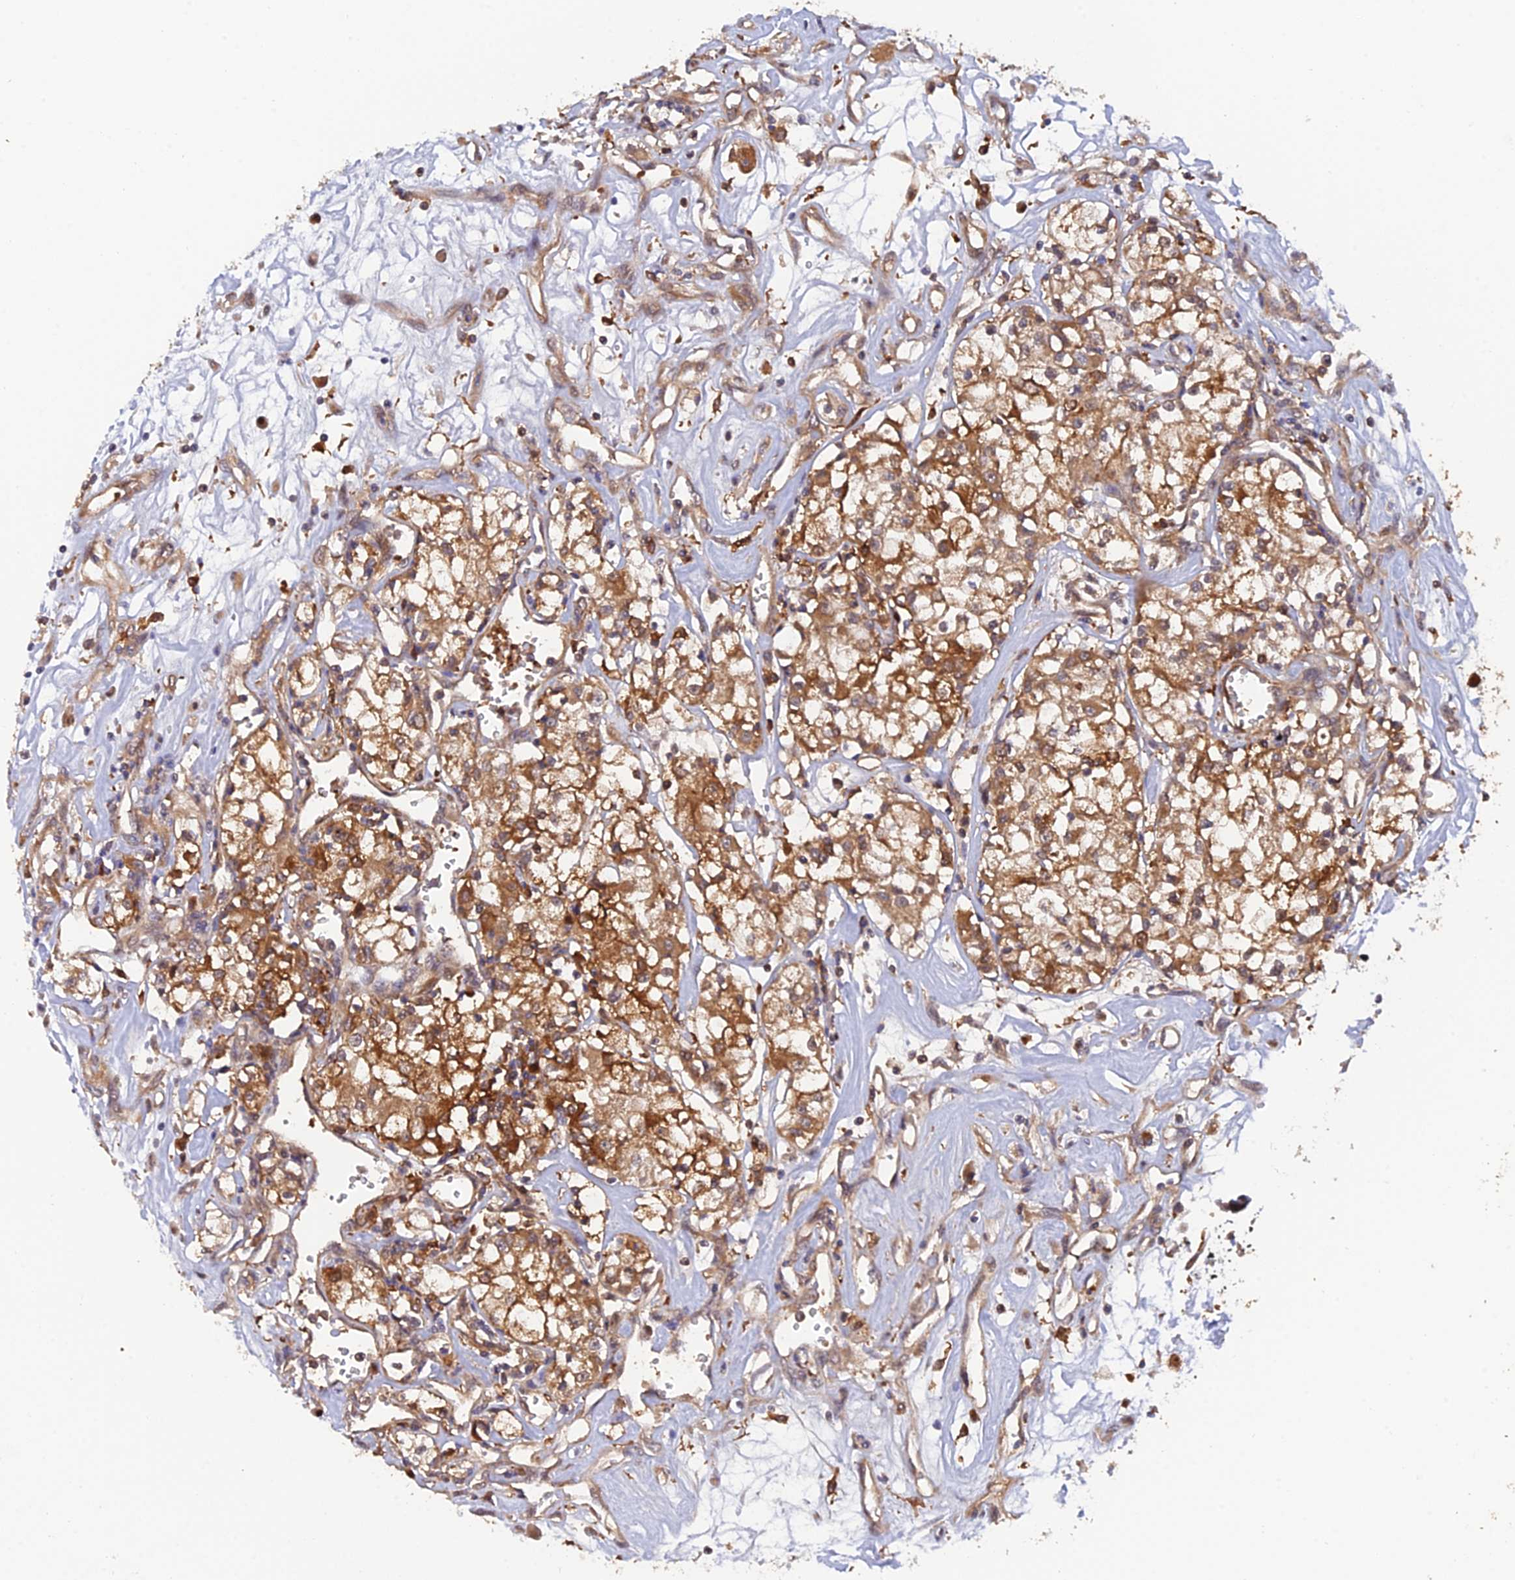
{"staining": {"intensity": "strong", "quantity": ">75%", "location": "cytoplasmic/membranous"}, "tissue": "renal cancer", "cell_type": "Tumor cells", "image_type": "cancer", "snomed": [{"axis": "morphology", "description": "Adenocarcinoma, NOS"}, {"axis": "topography", "description": "Kidney"}], "caption": "This histopathology image reveals renal adenocarcinoma stained with IHC to label a protein in brown. The cytoplasmic/membranous of tumor cells show strong positivity for the protein. Nuclei are counter-stained blue.", "gene": "ARL2BP", "patient": {"sex": "female", "age": 59}}